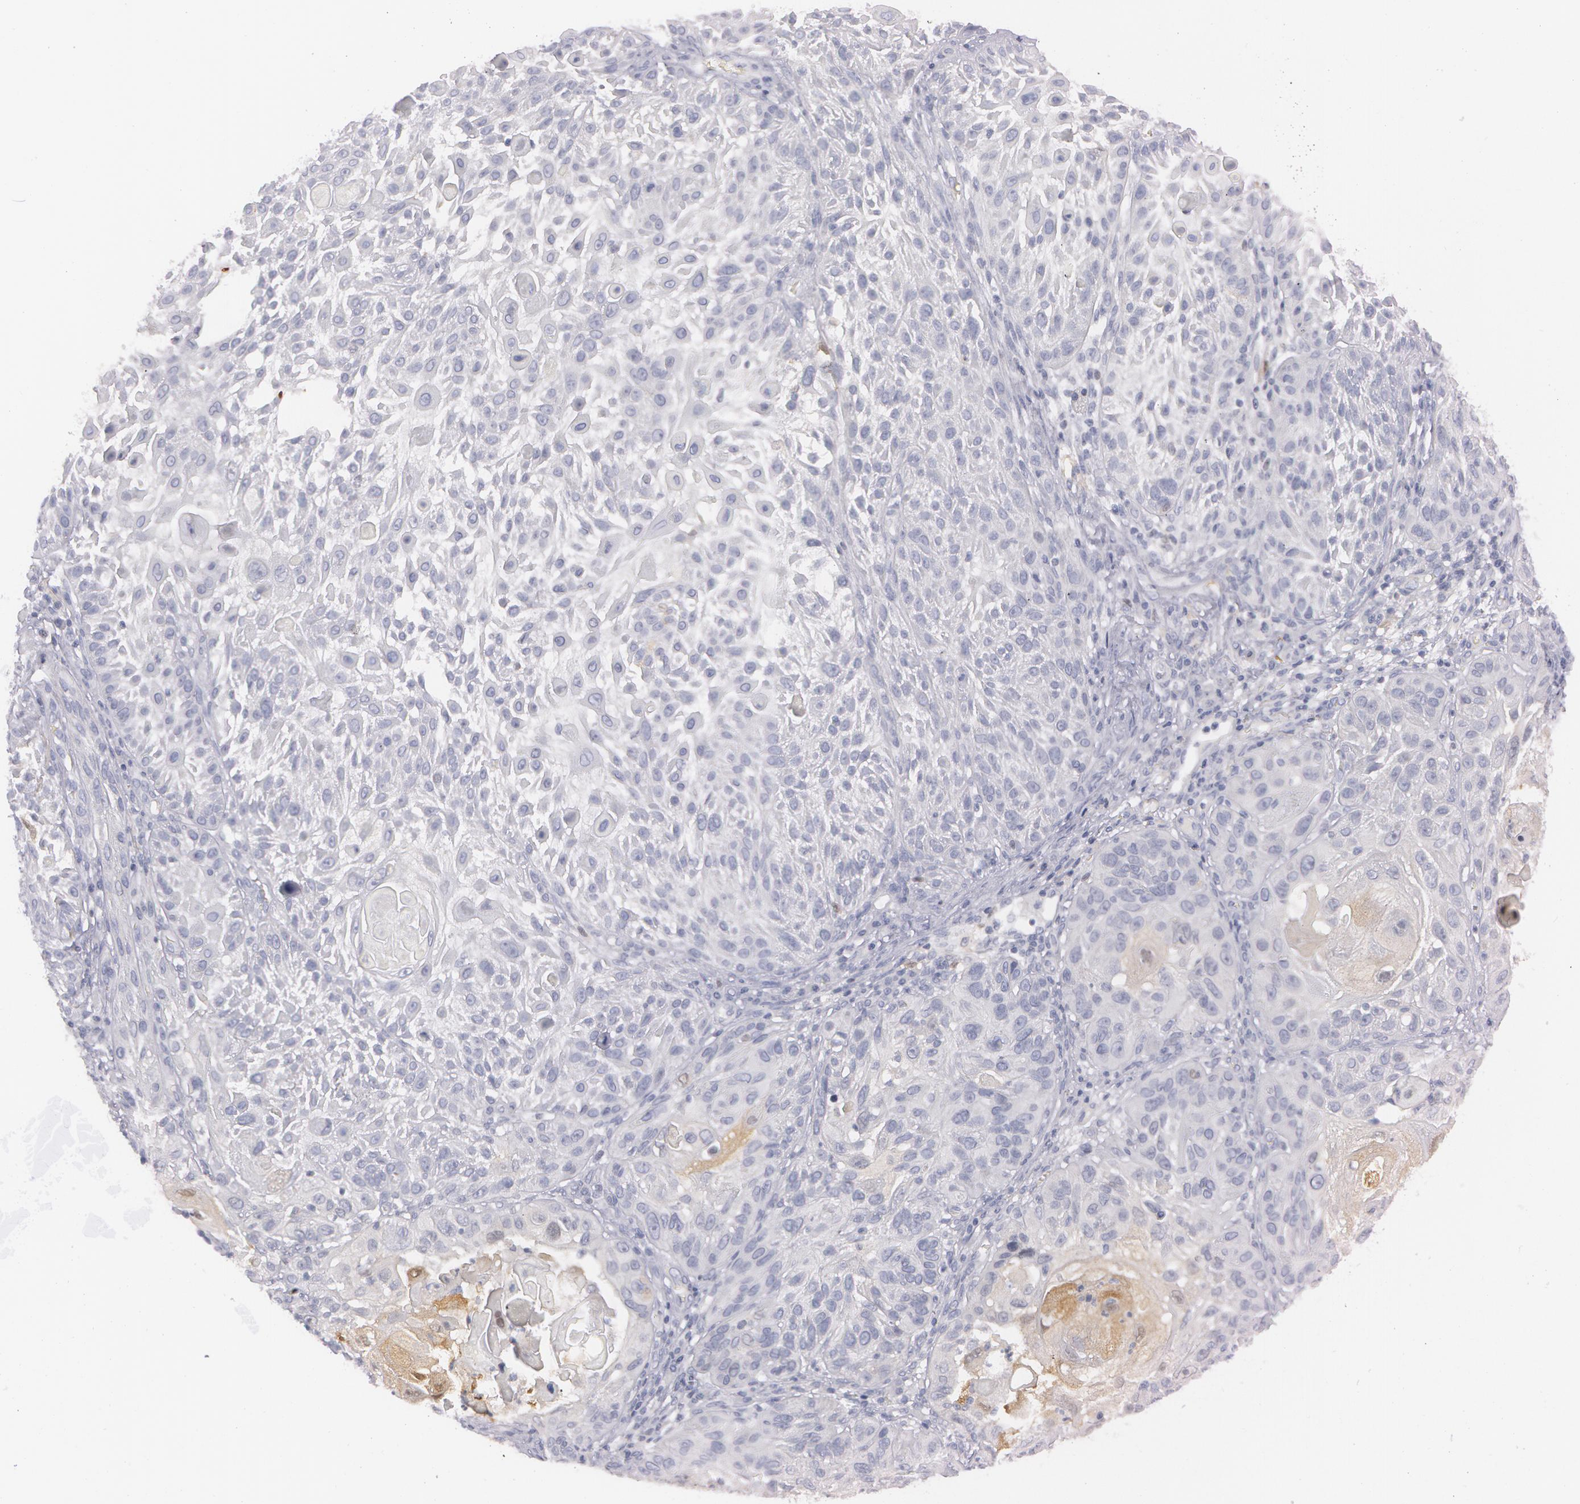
{"staining": {"intensity": "negative", "quantity": "none", "location": "none"}, "tissue": "skin cancer", "cell_type": "Tumor cells", "image_type": "cancer", "snomed": [{"axis": "morphology", "description": "Squamous cell carcinoma, NOS"}, {"axis": "topography", "description": "Skin"}], "caption": "Photomicrograph shows no protein expression in tumor cells of skin squamous cell carcinoma tissue. (Brightfield microscopy of DAB (3,3'-diaminobenzidine) immunohistochemistry at high magnification).", "gene": "IL1RN", "patient": {"sex": "female", "age": 89}}